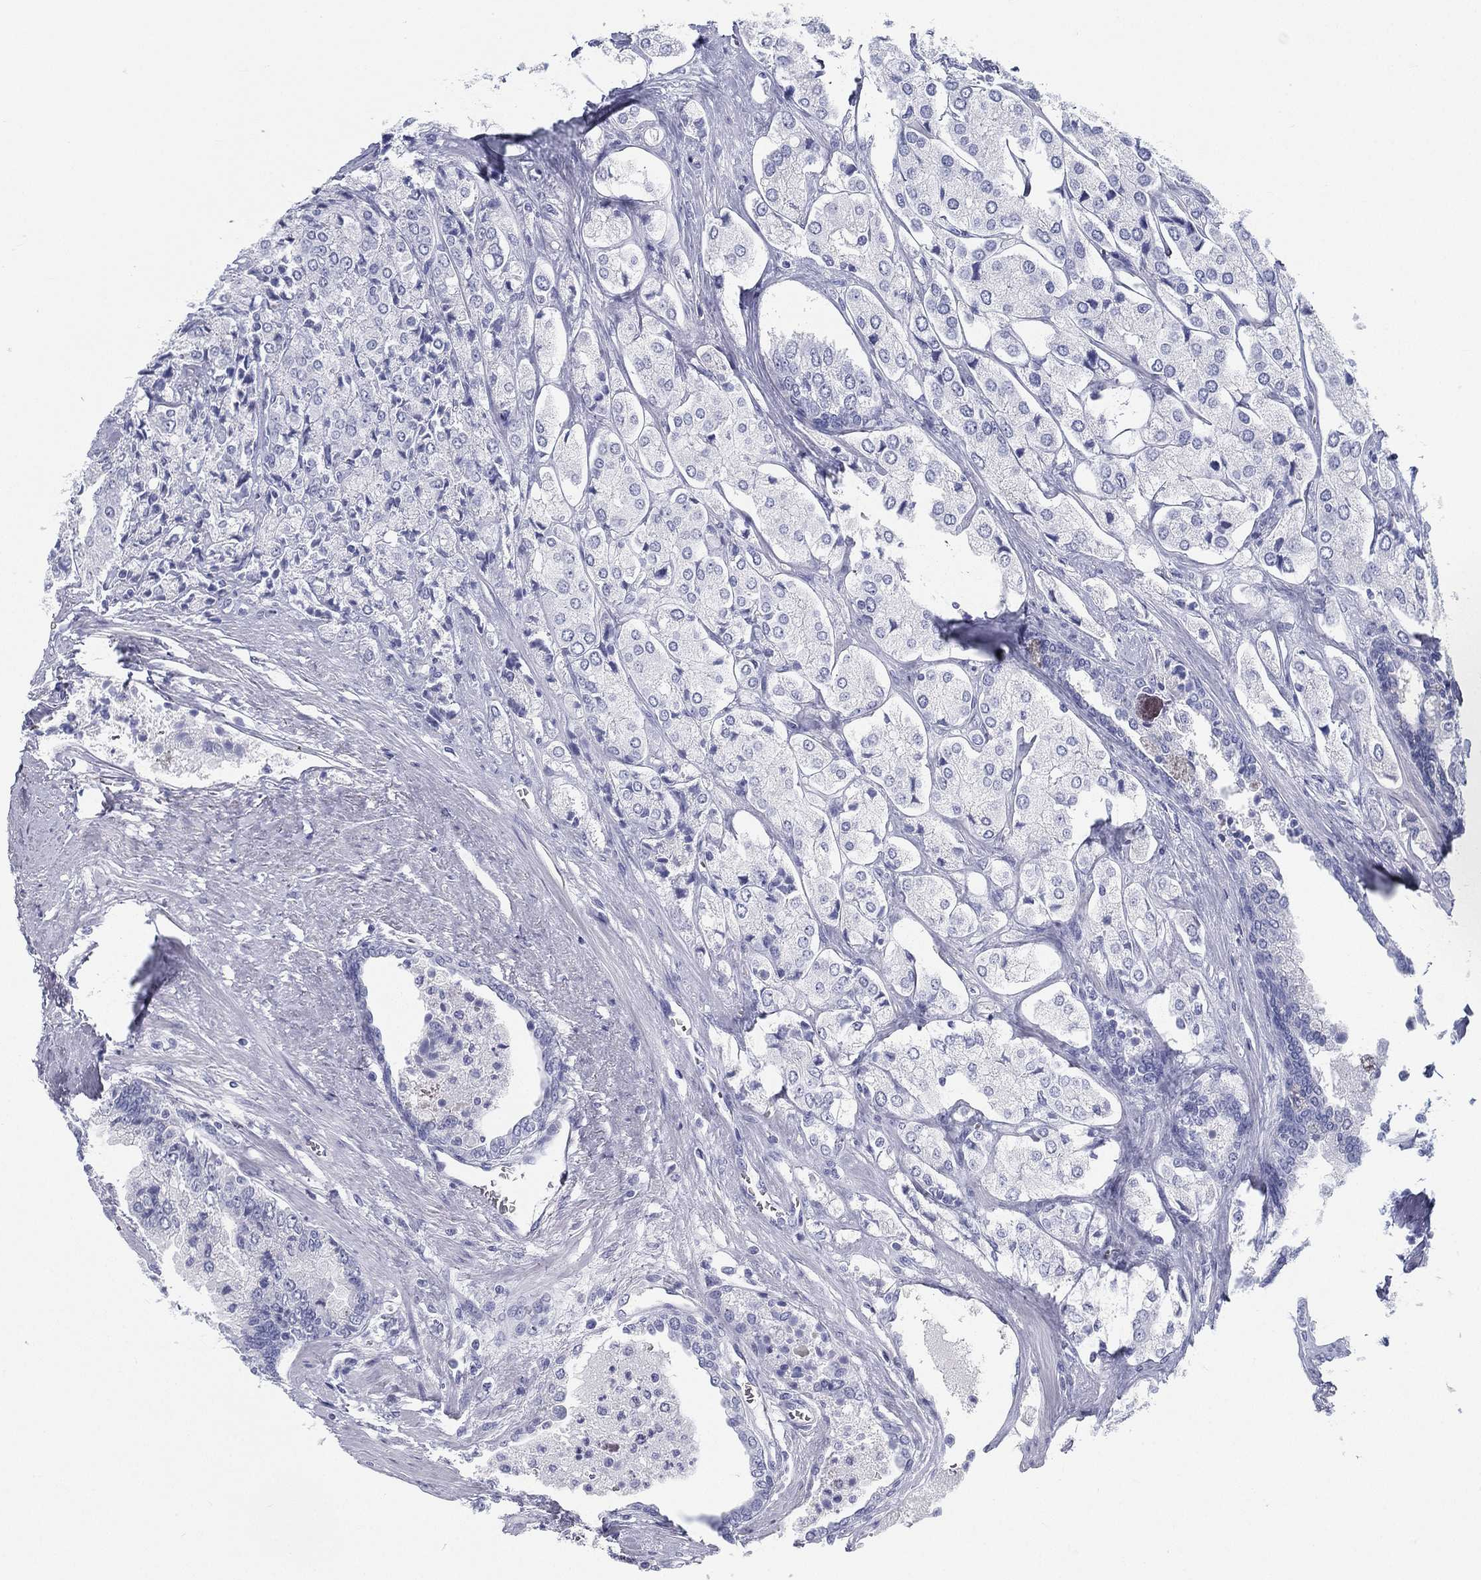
{"staining": {"intensity": "negative", "quantity": "none", "location": "none"}, "tissue": "prostate cancer", "cell_type": "Tumor cells", "image_type": "cancer", "snomed": [{"axis": "morphology", "description": "Adenocarcinoma, NOS"}, {"axis": "topography", "description": "Prostate and seminal vesicle, NOS"}, {"axis": "topography", "description": "Prostate"}], "caption": "DAB immunohistochemical staining of human prostate cancer (adenocarcinoma) reveals no significant positivity in tumor cells.", "gene": "ATP1B2", "patient": {"sex": "male", "age": 67}}